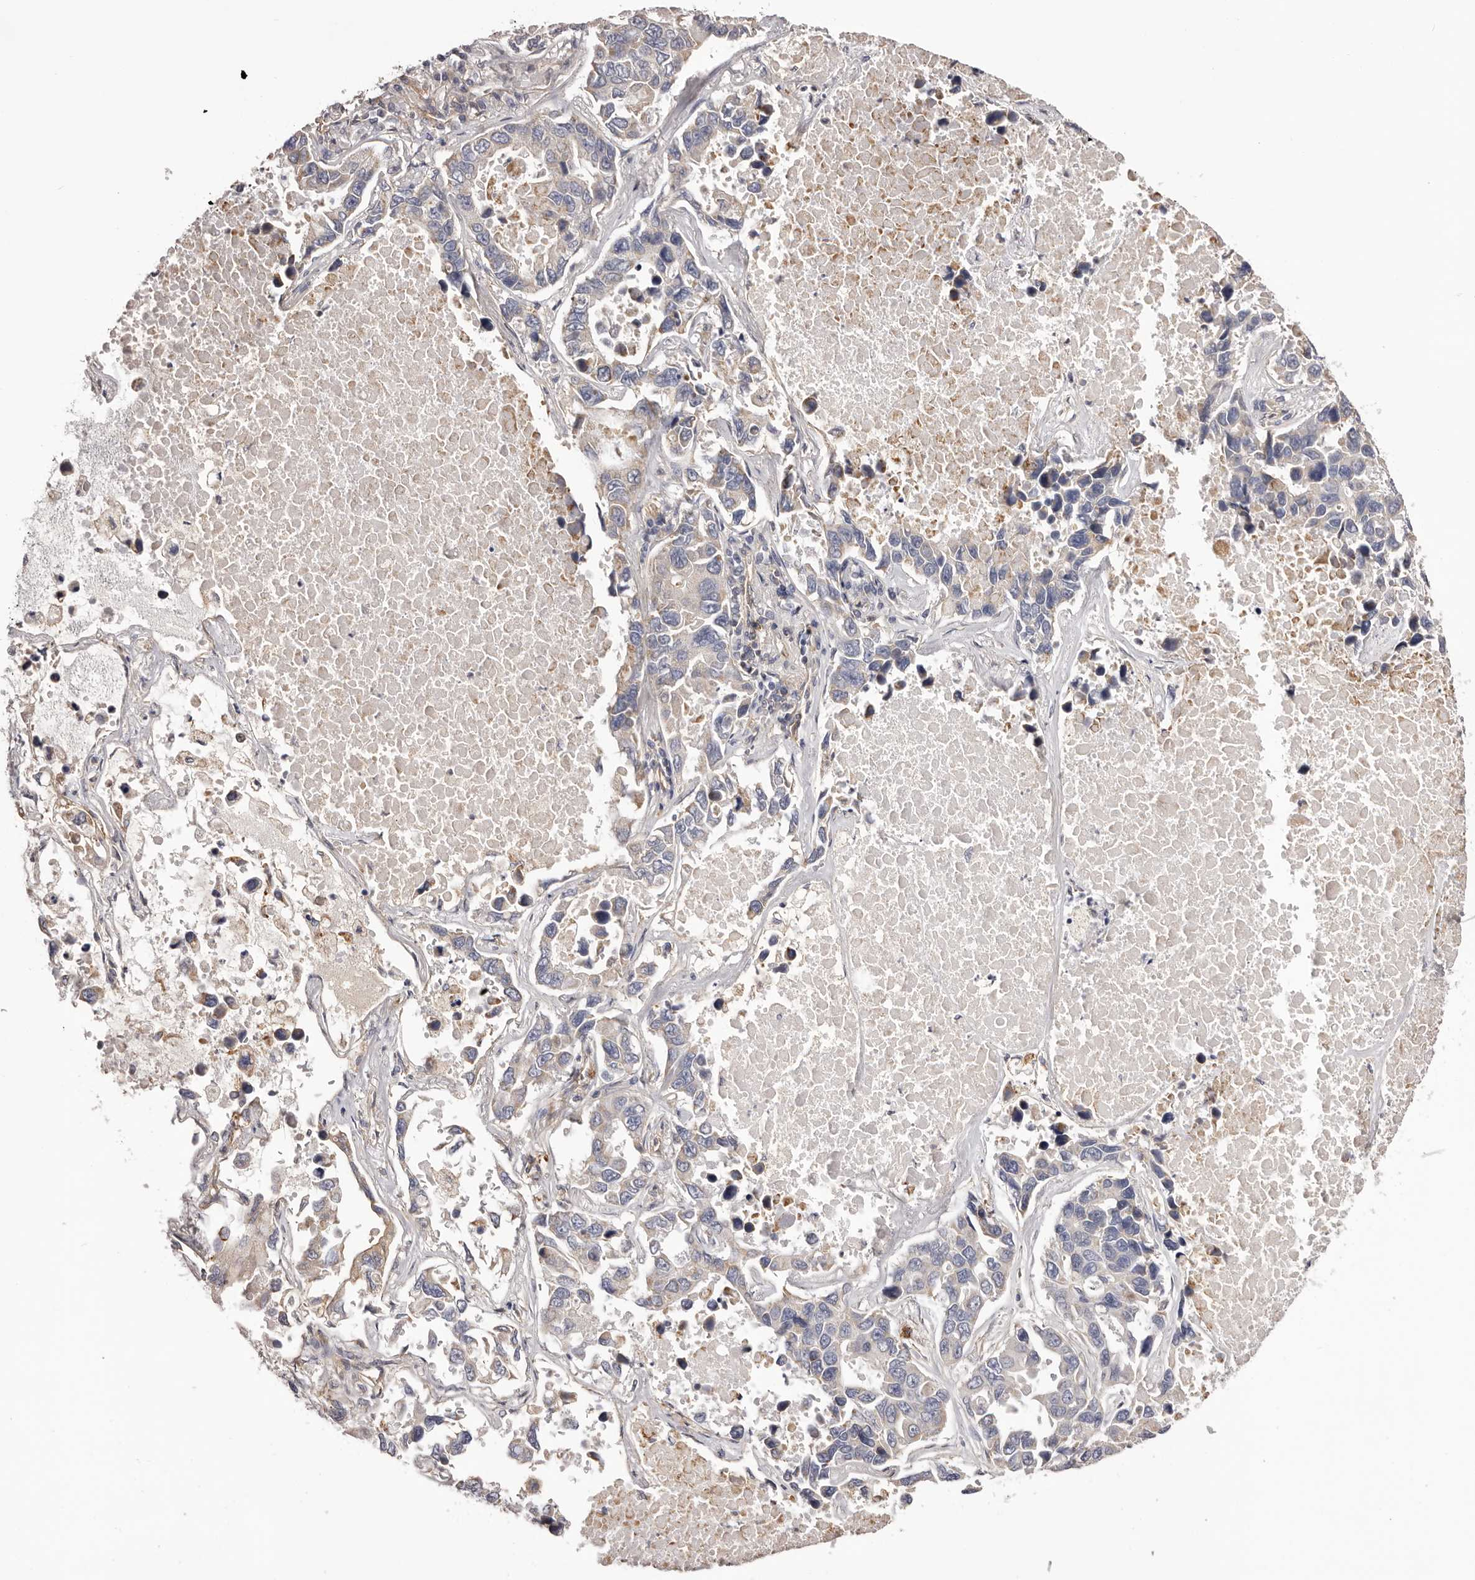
{"staining": {"intensity": "negative", "quantity": "none", "location": "none"}, "tissue": "lung cancer", "cell_type": "Tumor cells", "image_type": "cancer", "snomed": [{"axis": "morphology", "description": "Adenocarcinoma, NOS"}, {"axis": "topography", "description": "Lung"}], "caption": "Protein analysis of lung cancer reveals no significant positivity in tumor cells.", "gene": "DMRT2", "patient": {"sex": "male", "age": 64}}